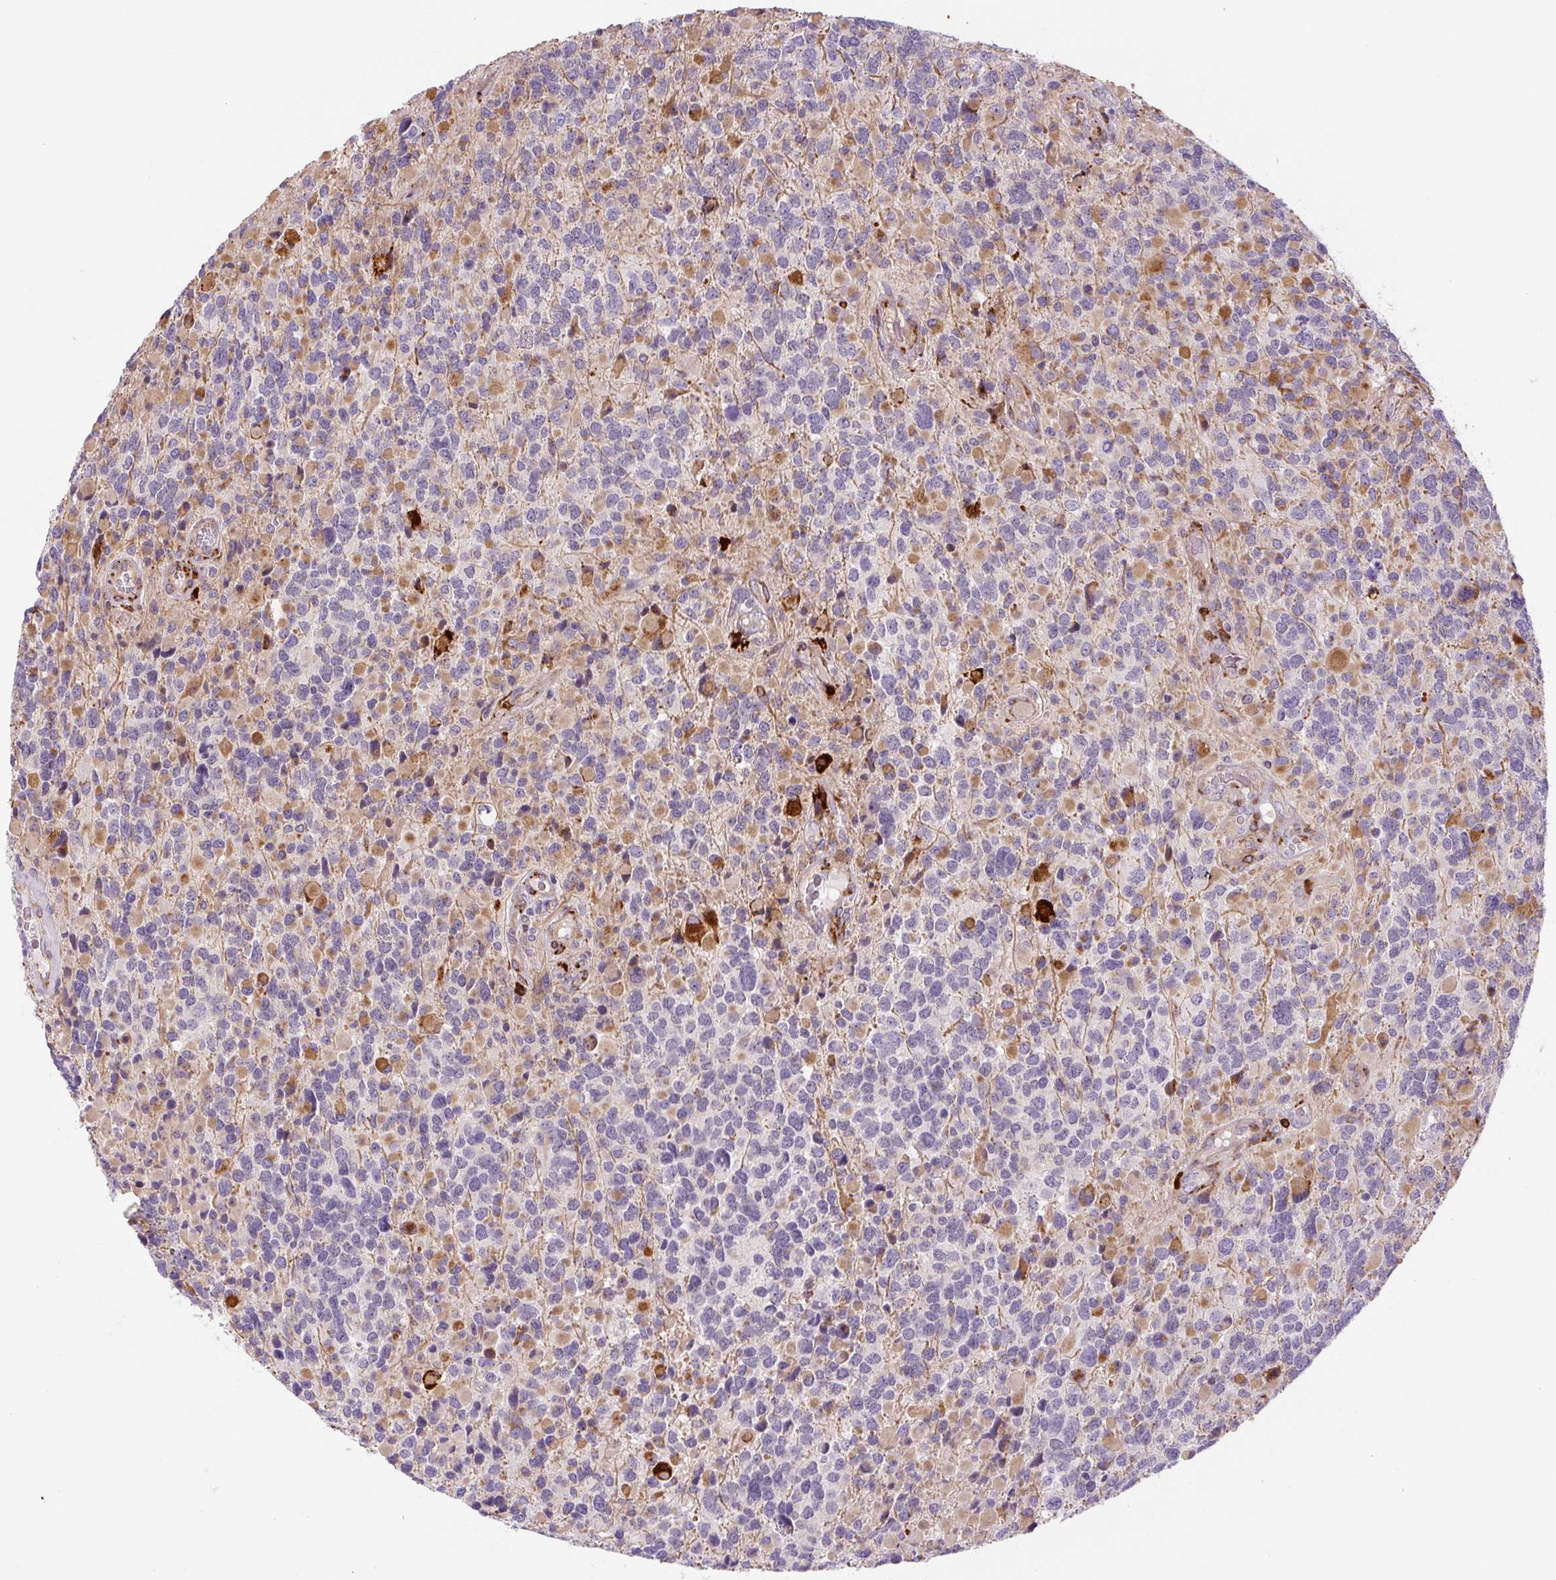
{"staining": {"intensity": "negative", "quantity": "none", "location": "none"}, "tissue": "glioma", "cell_type": "Tumor cells", "image_type": "cancer", "snomed": [{"axis": "morphology", "description": "Glioma, malignant, High grade"}, {"axis": "topography", "description": "Brain"}], "caption": "Tumor cells are negative for brown protein staining in high-grade glioma (malignant). Brightfield microscopy of immunohistochemistry stained with DAB (brown) and hematoxylin (blue), captured at high magnification.", "gene": "DISP3", "patient": {"sex": "female", "age": 40}}